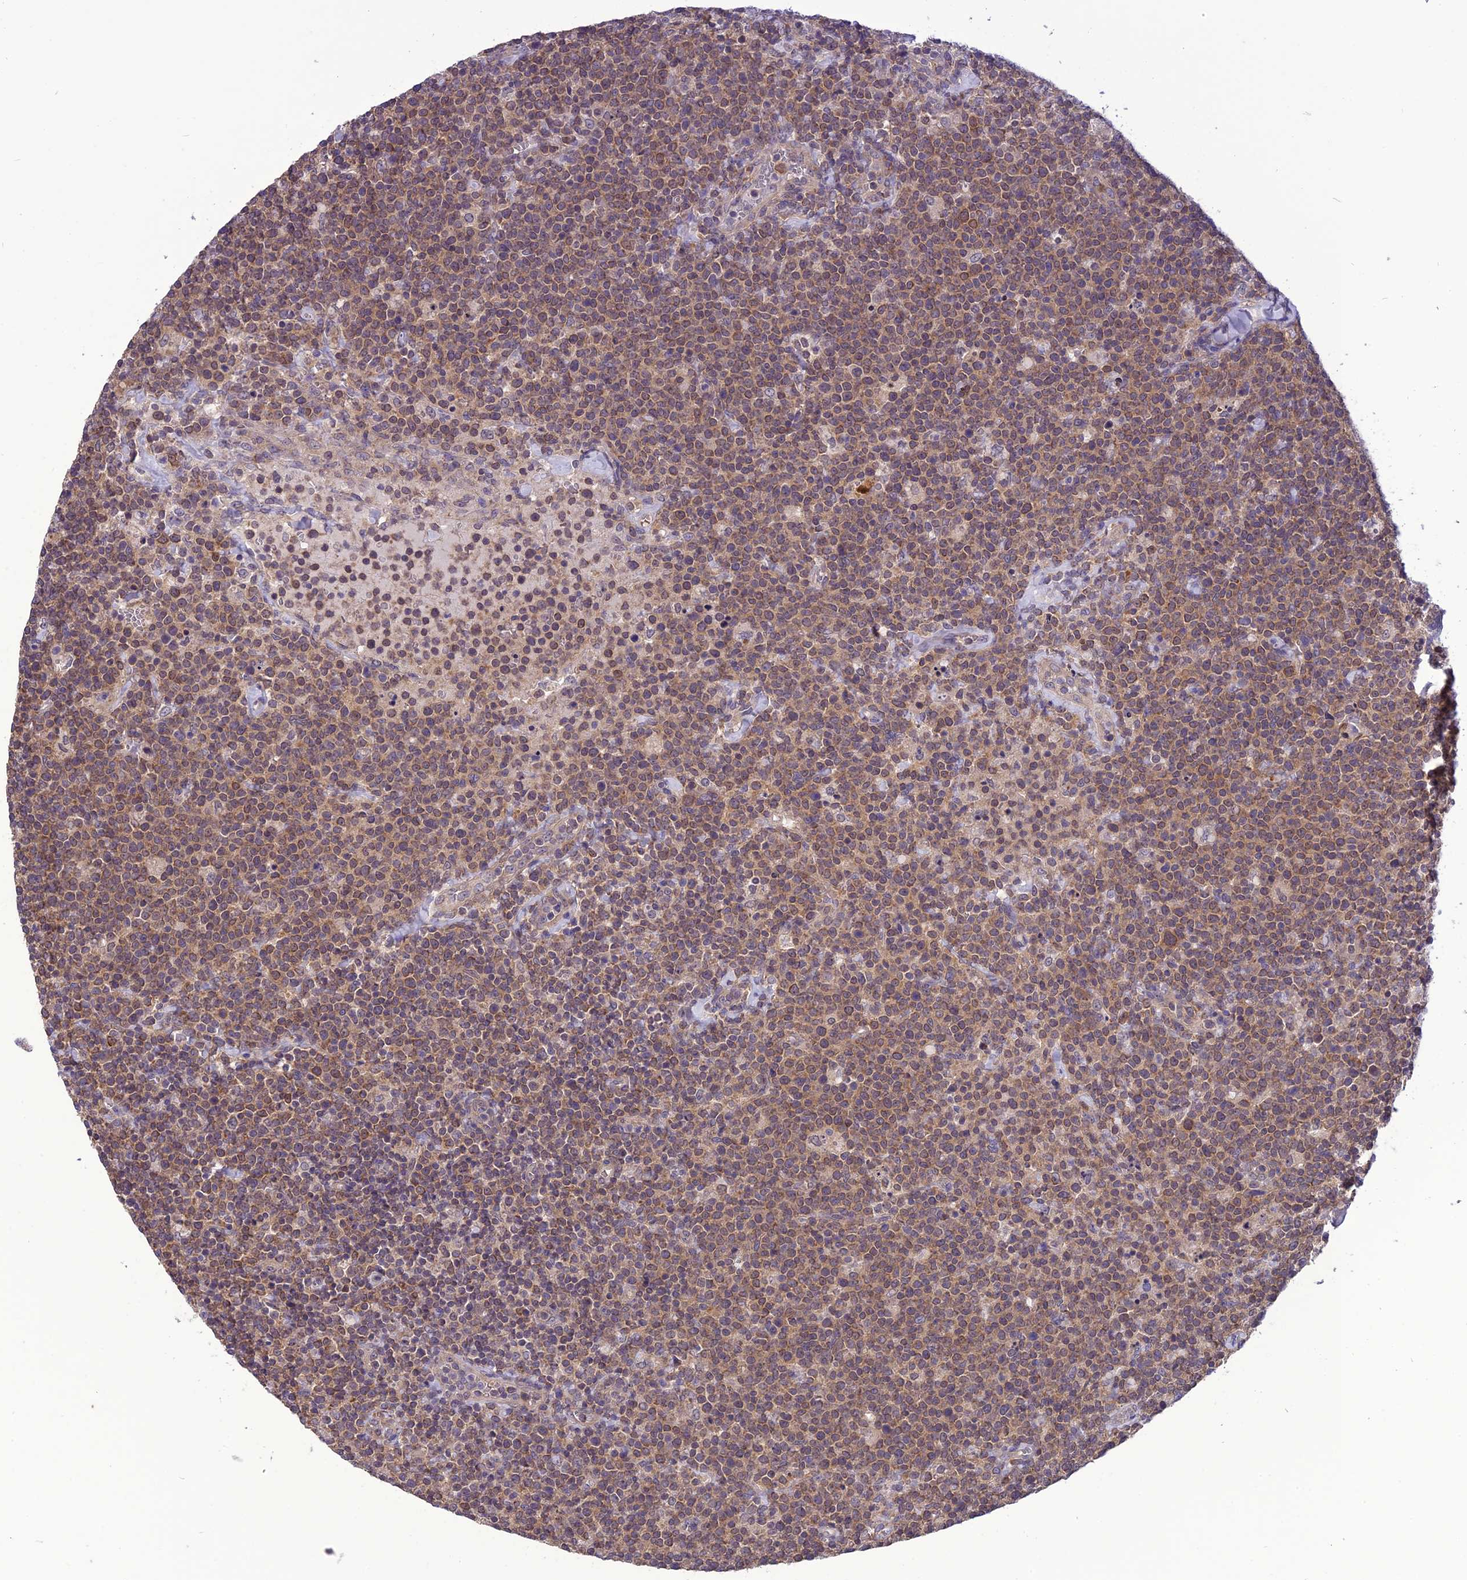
{"staining": {"intensity": "moderate", "quantity": ">75%", "location": "cytoplasmic/membranous"}, "tissue": "lymphoma", "cell_type": "Tumor cells", "image_type": "cancer", "snomed": [{"axis": "morphology", "description": "Malignant lymphoma, non-Hodgkin's type, High grade"}, {"axis": "topography", "description": "Lymph node"}], "caption": "Immunohistochemical staining of high-grade malignant lymphoma, non-Hodgkin's type shows moderate cytoplasmic/membranous protein staining in approximately >75% of tumor cells. (DAB = brown stain, brightfield microscopy at high magnification).", "gene": "PSMF1", "patient": {"sex": "male", "age": 61}}